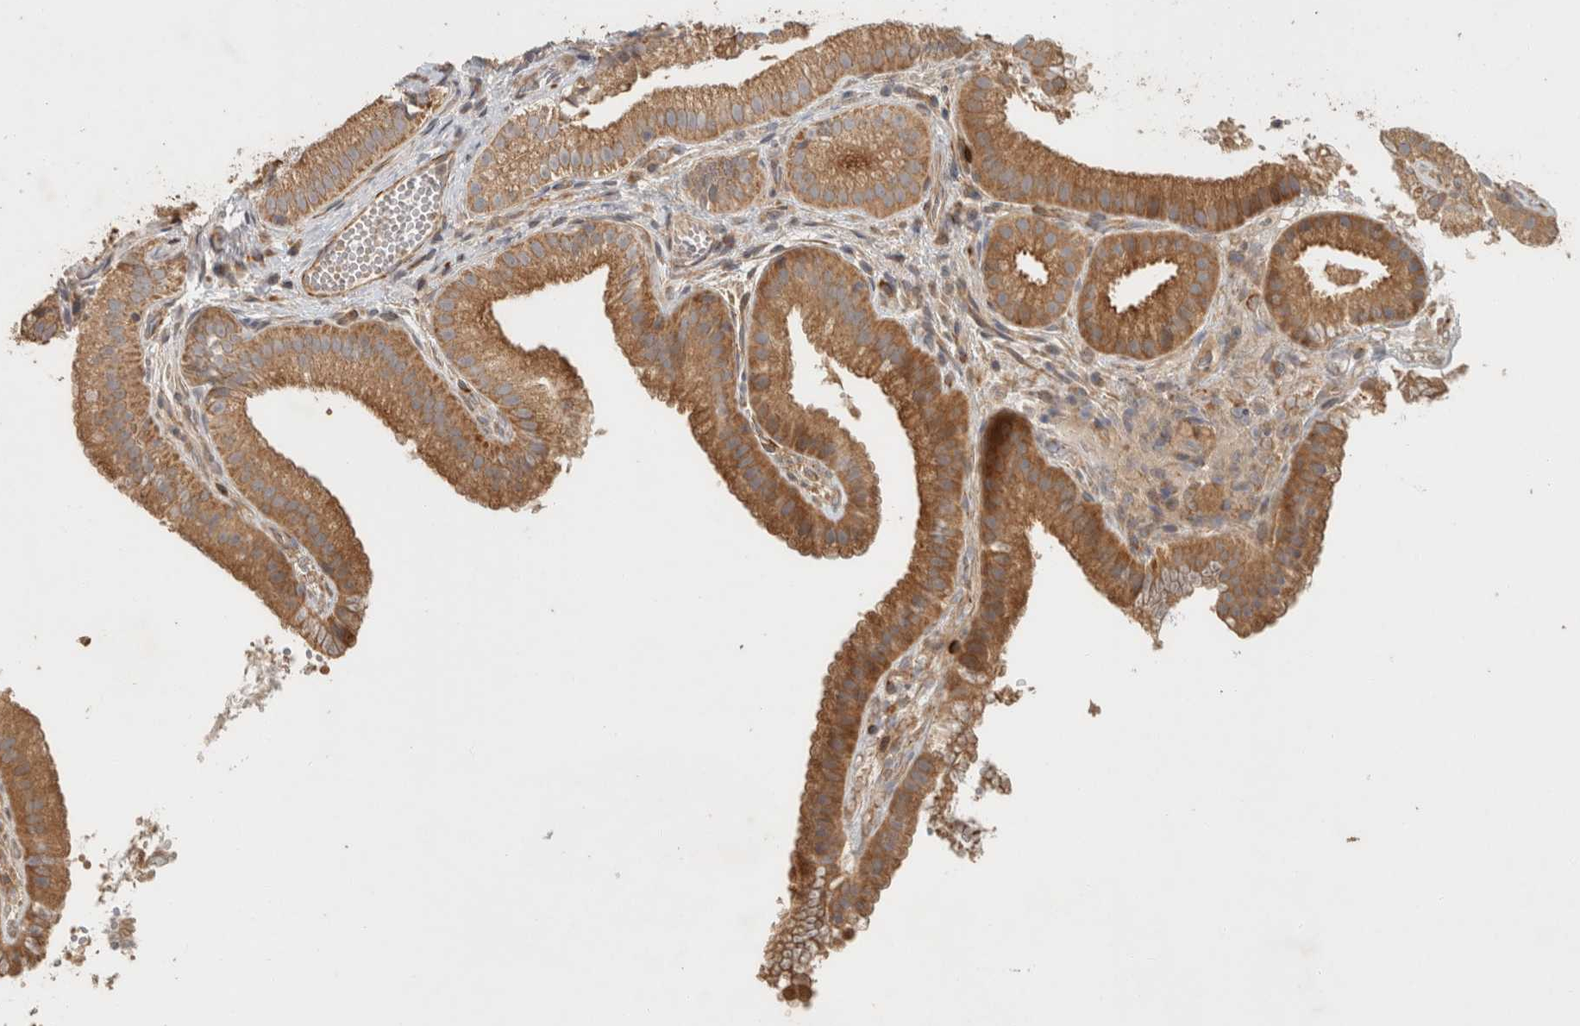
{"staining": {"intensity": "moderate", "quantity": ">75%", "location": "cytoplasmic/membranous"}, "tissue": "gallbladder", "cell_type": "Glandular cells", "image_type": "normal", "snomed": [{"axis": "morphology", "description": "Normal tissue, NOS"}, {"axis": "topography", "description": "Gallbladder"}], "caption": "Human gallbladder stained with a brown dye reveals moderate cytoplasmic/membranous positive expression in about >75% of glandular cells.", "gene": "SIPA1L2", "patient": {"sex": "female", "age": 30}}